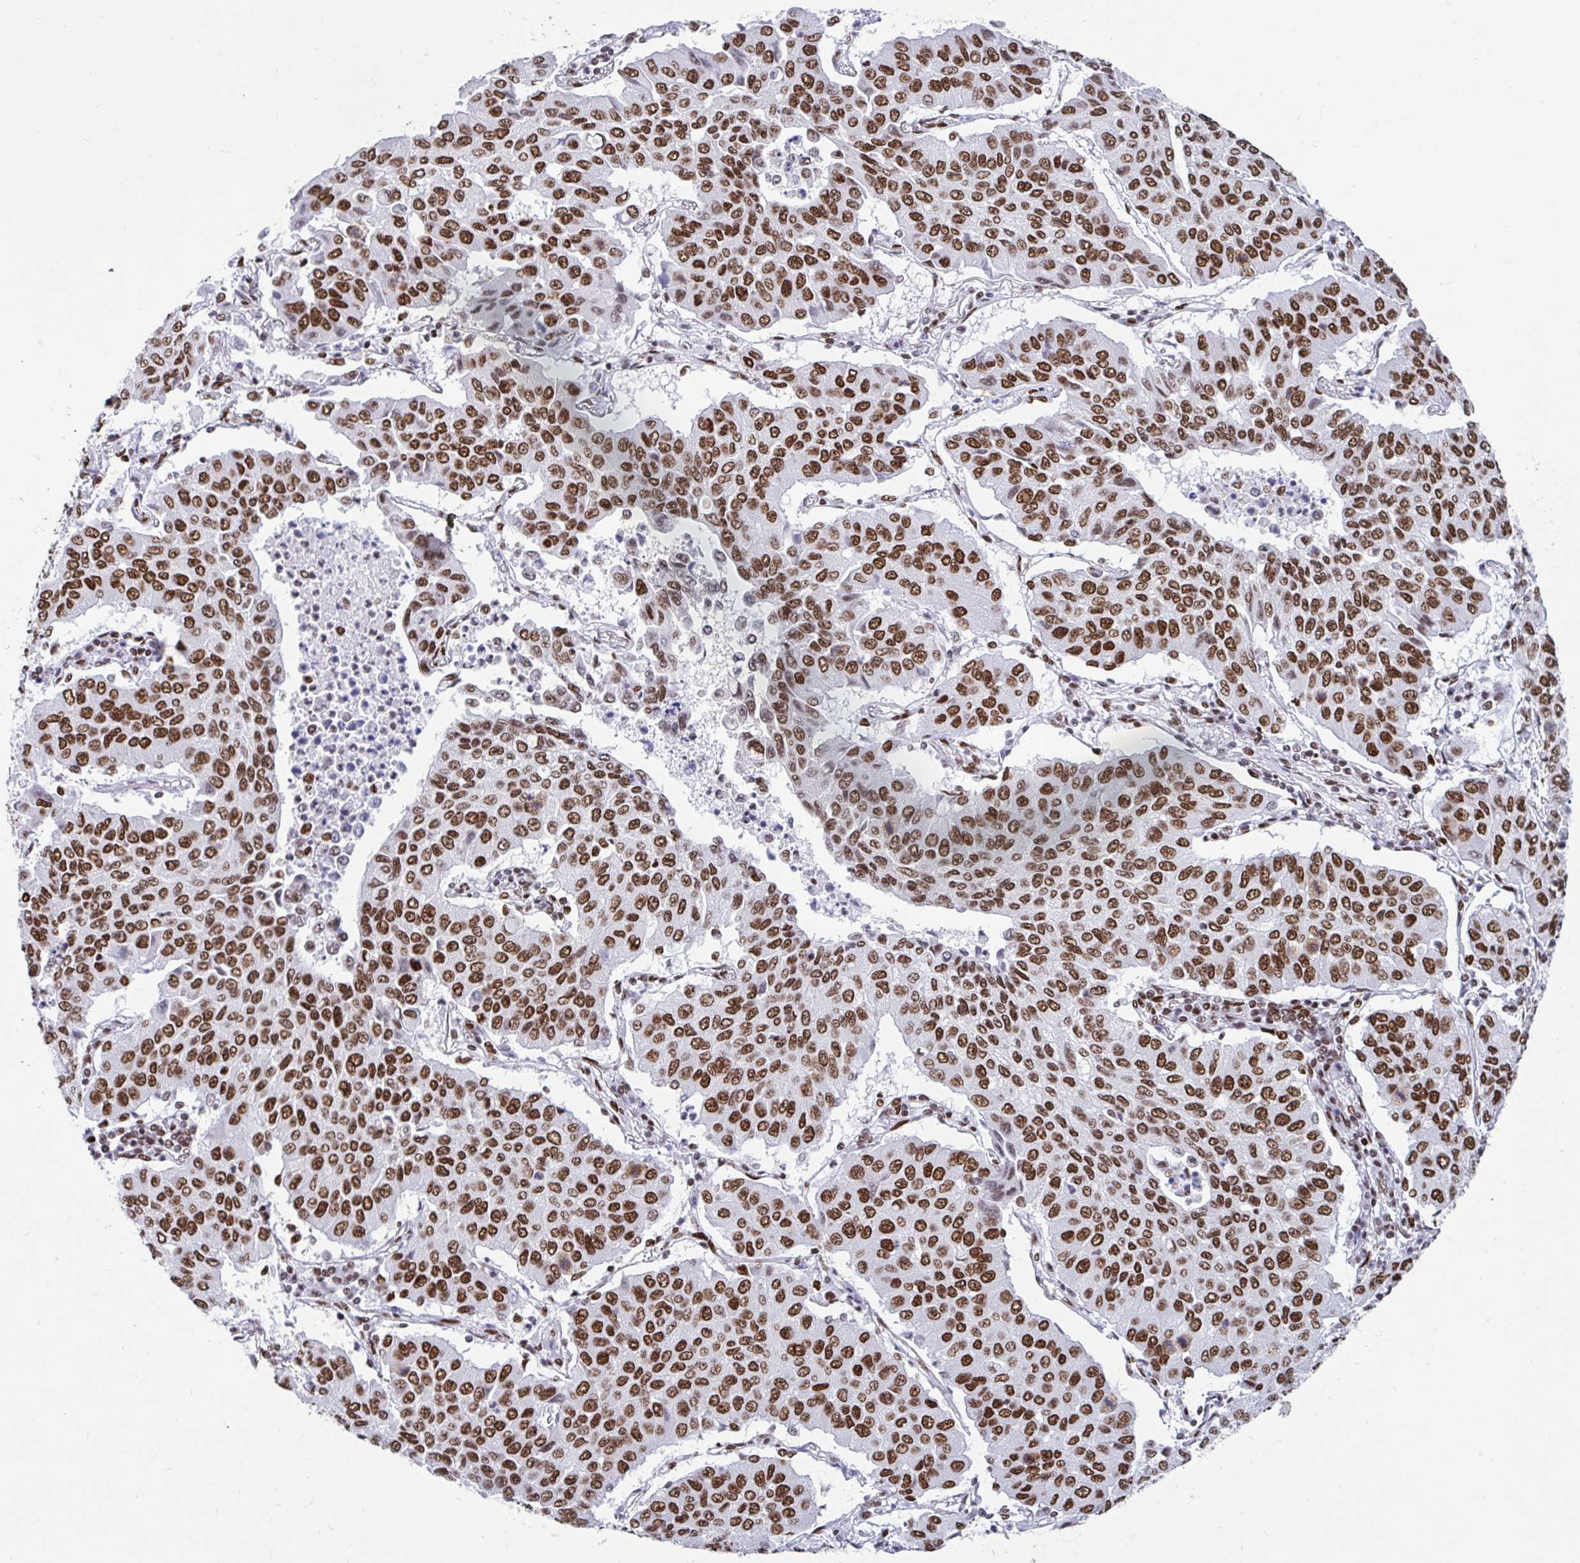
{"staining": {"intensity": "moderate", "quantity": ">75%", "location": "nuclear"}, "tissue": "lung cancer", "cell_type": "Tumor cells", "image_type": "cancer", "snomed": [{"axis": "morphology", "description": "Squamous cell carcinoma, NOS"}, {"axis": "topography", "description": "Lung"}], "caption": "Tumor cells display moderate nuclear staining in approximately >75% of cells in lung cancer (squamous cell carcinoma).", "gene": "KHDRBS1", "patient": {"sex": "male", "age": 74}}